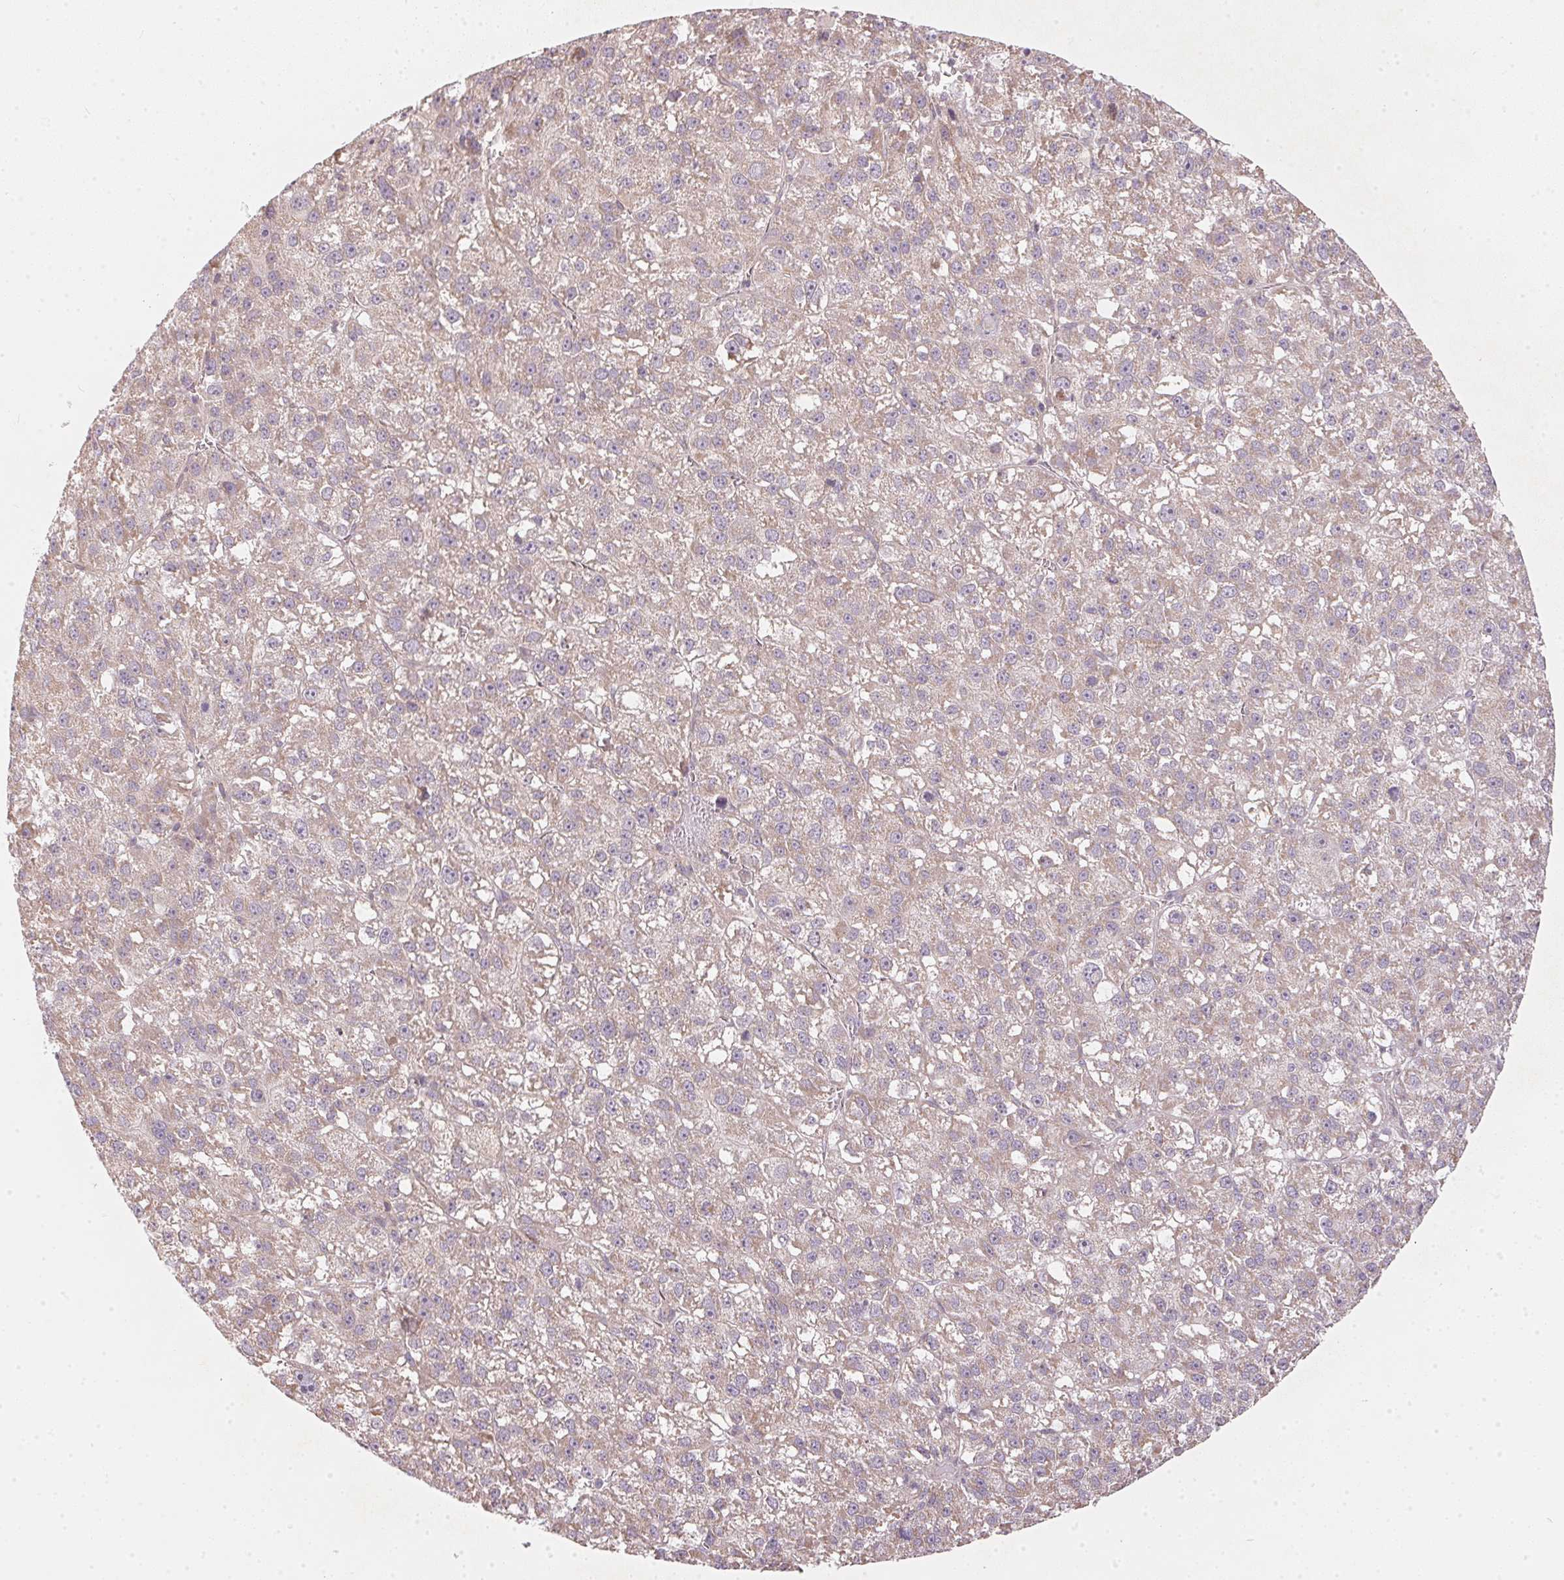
{"staining": {"intensity": "weak", "quantity": "25%-75%", "location": "cytoplasmic/membranous"}, "tissue": "liver cancer", "cell_type": "Tumor cells", "image_type": "cancer", "snomed": [{"axis": "morphology", "description": "Carcinoma, Hepatocellular, NOS"}, {"axis": "topography", "description": "Liver"}], "caption": "IHC of human liver cancer (hepatocellular carcinoma) exhibits low levels of weak cytoplasmic/membranous staining in approximately 25%-75% of tumor cells.", "gene": "VWA5B2", "patient": {"sex": "female", "age": 70}}